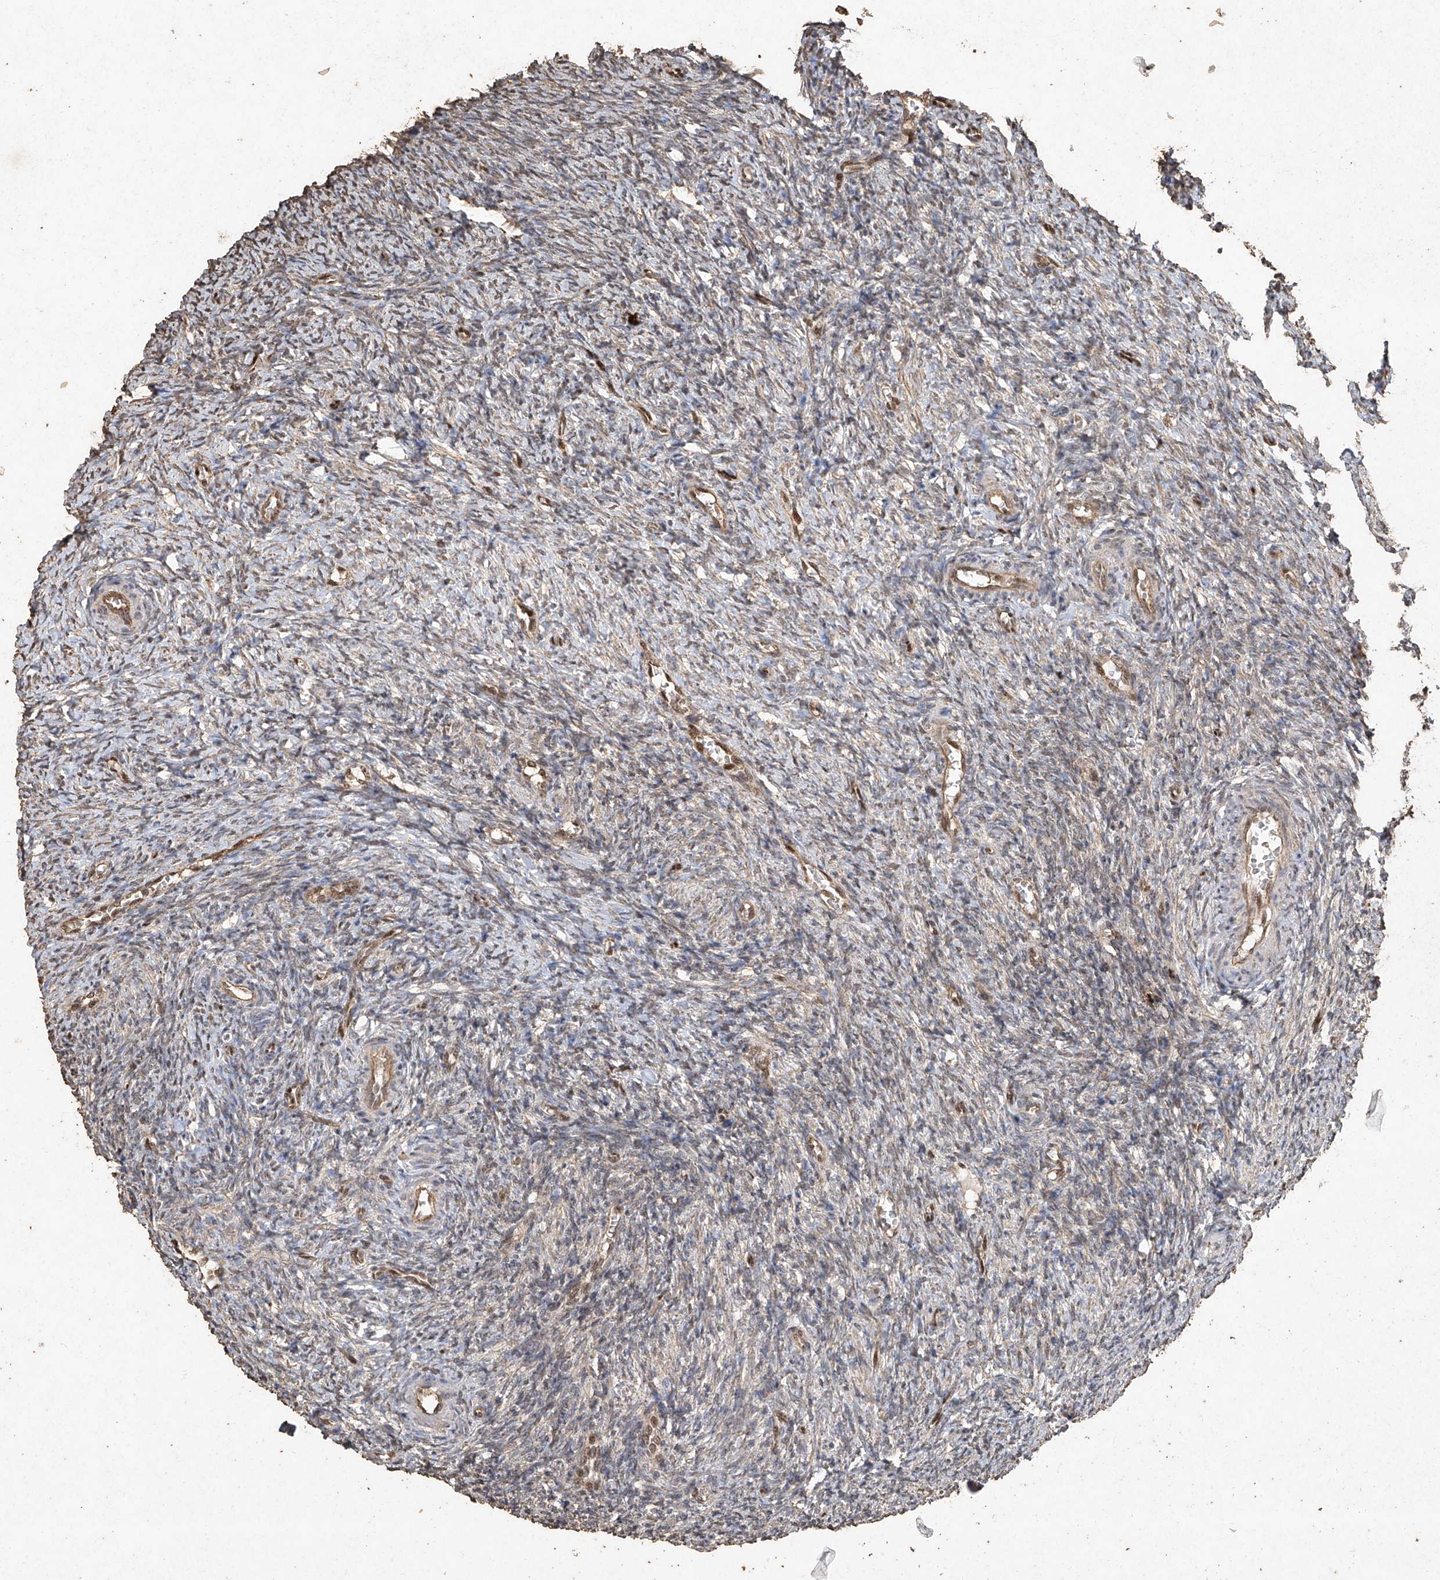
{"staining": {"intensity": "moderate", "quantity": ">75%", "location": "cytoplasmic/membranous"}, "tissue": "ovary", "cell_type": "Follicle cells", "image_type": "normal", "snomed": [{"axis": "morphology", "description": "Normal tissue, NOS"}, {"axis": "topography", "description": "Ovary"}], "caption": "Normal ovary shows moderate cytoplasmic/membranous expression in about >75% of follicle cells.", "gene": "ERBB3", "patient": {"sex": "female", "age": 27}}